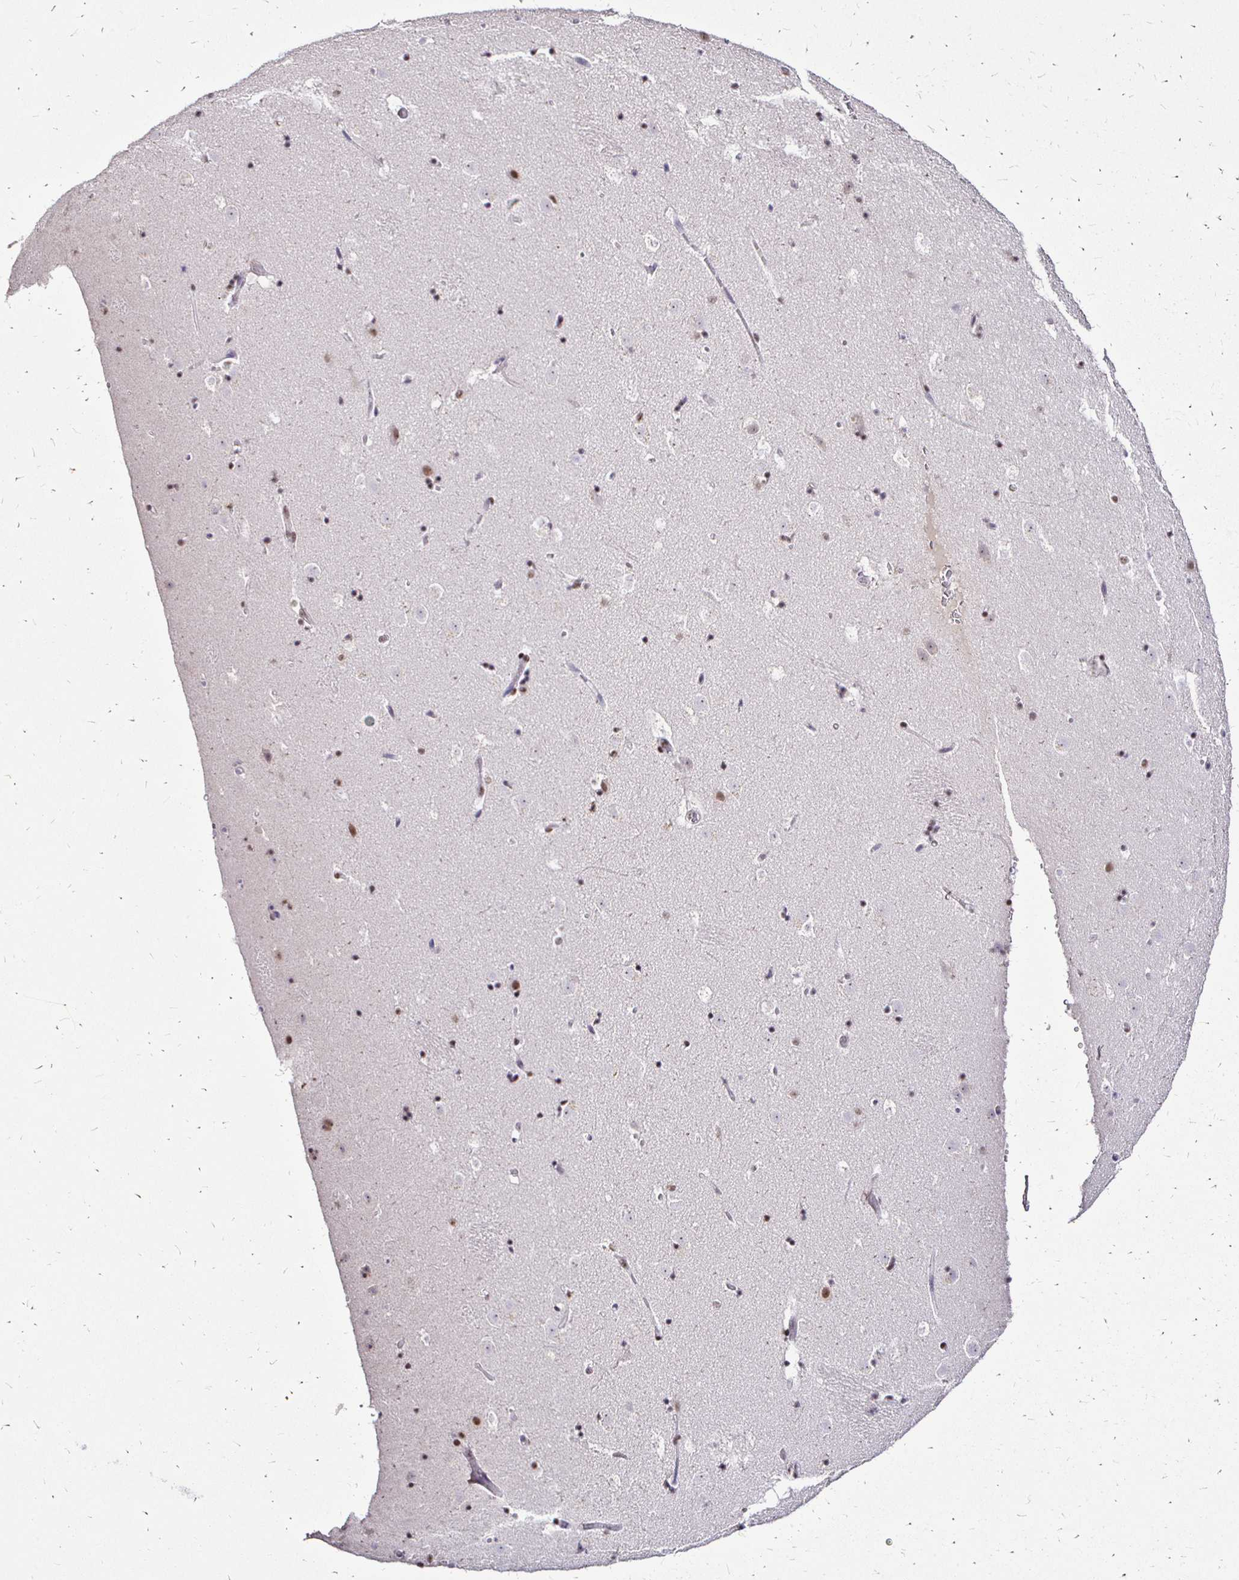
{"staining": {"intensity": "moderate", "quantity": "<25%", "location": "nuclear"}, "tissue": "caudate", "cell_type": "Glial cells", "image_type": "normal", "snomed": [{"axis": "morphology", "description": "Normal tissue, NOS"}, {"axis": "topography", "description": "Lateral ventricle wall"}], "caption": "Caudate stained with immunohistochemistry exhibits moderate nuclear expression in approximately <25% of glial cells.", "gene": "SIN3A", "patient": {"sex": "male", "age": 37}}